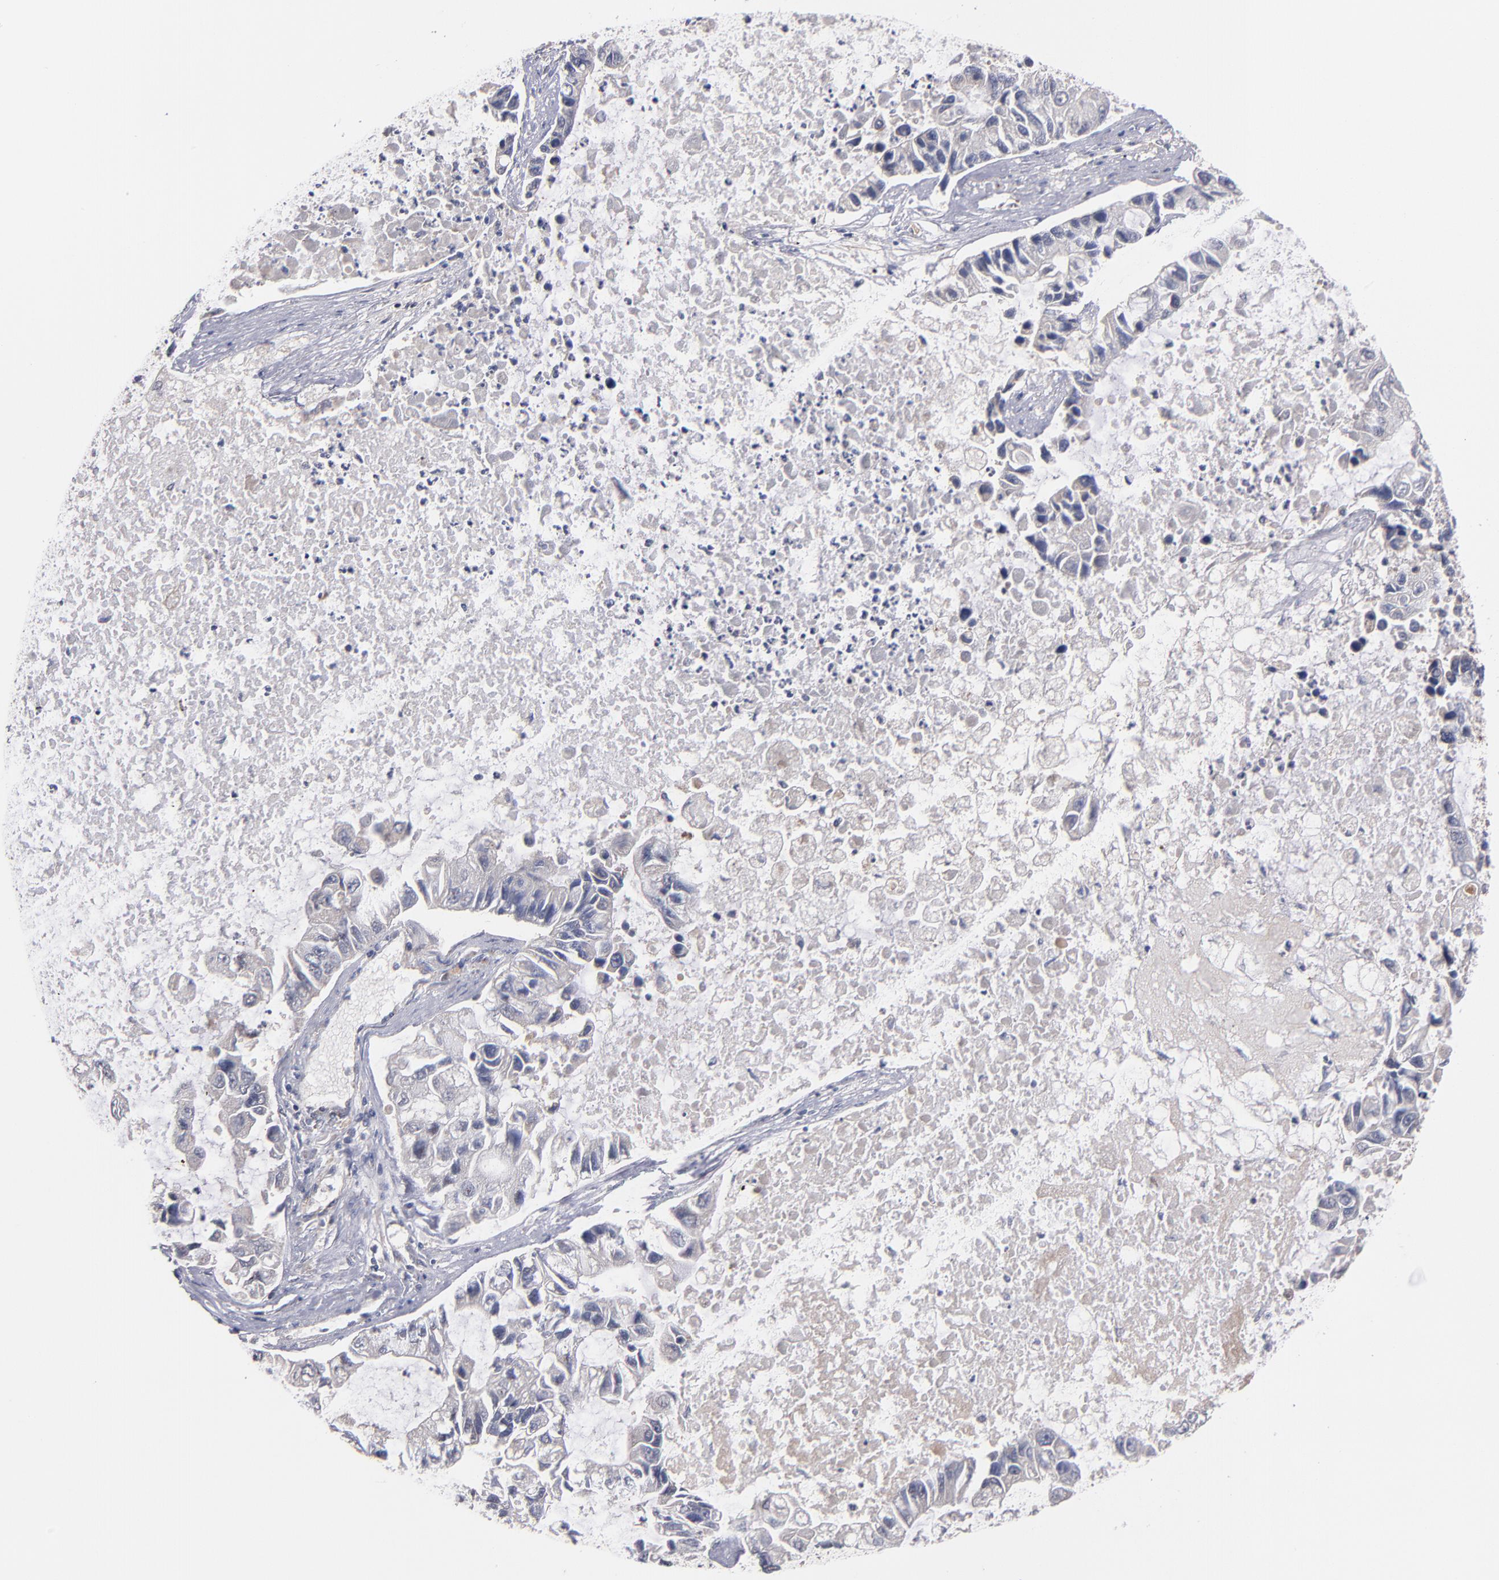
{"staining": {"intensity": "negative", "quantity": "none", "location": "none"}, "tissue": "lung cancer", "cell_type": "Tumor cells", "image_type": "cancer", "snomed": [{"axis": "morphology", "description": "Adenocarcinoma, NOS"}, {"axis": "topography", "description": "Lung"}], "caption": "Immunohistochemical staining of human adenocarcinoma (lung) exhibits no significant expression in tumor cells. The staining is performed using DAB (3,3'-diaminobenzidine) brown chromogen with nuclei counter-stained in using hematoxylin.", "gene": "GMFG", "patient": {"sex": "female", "age": 51}}